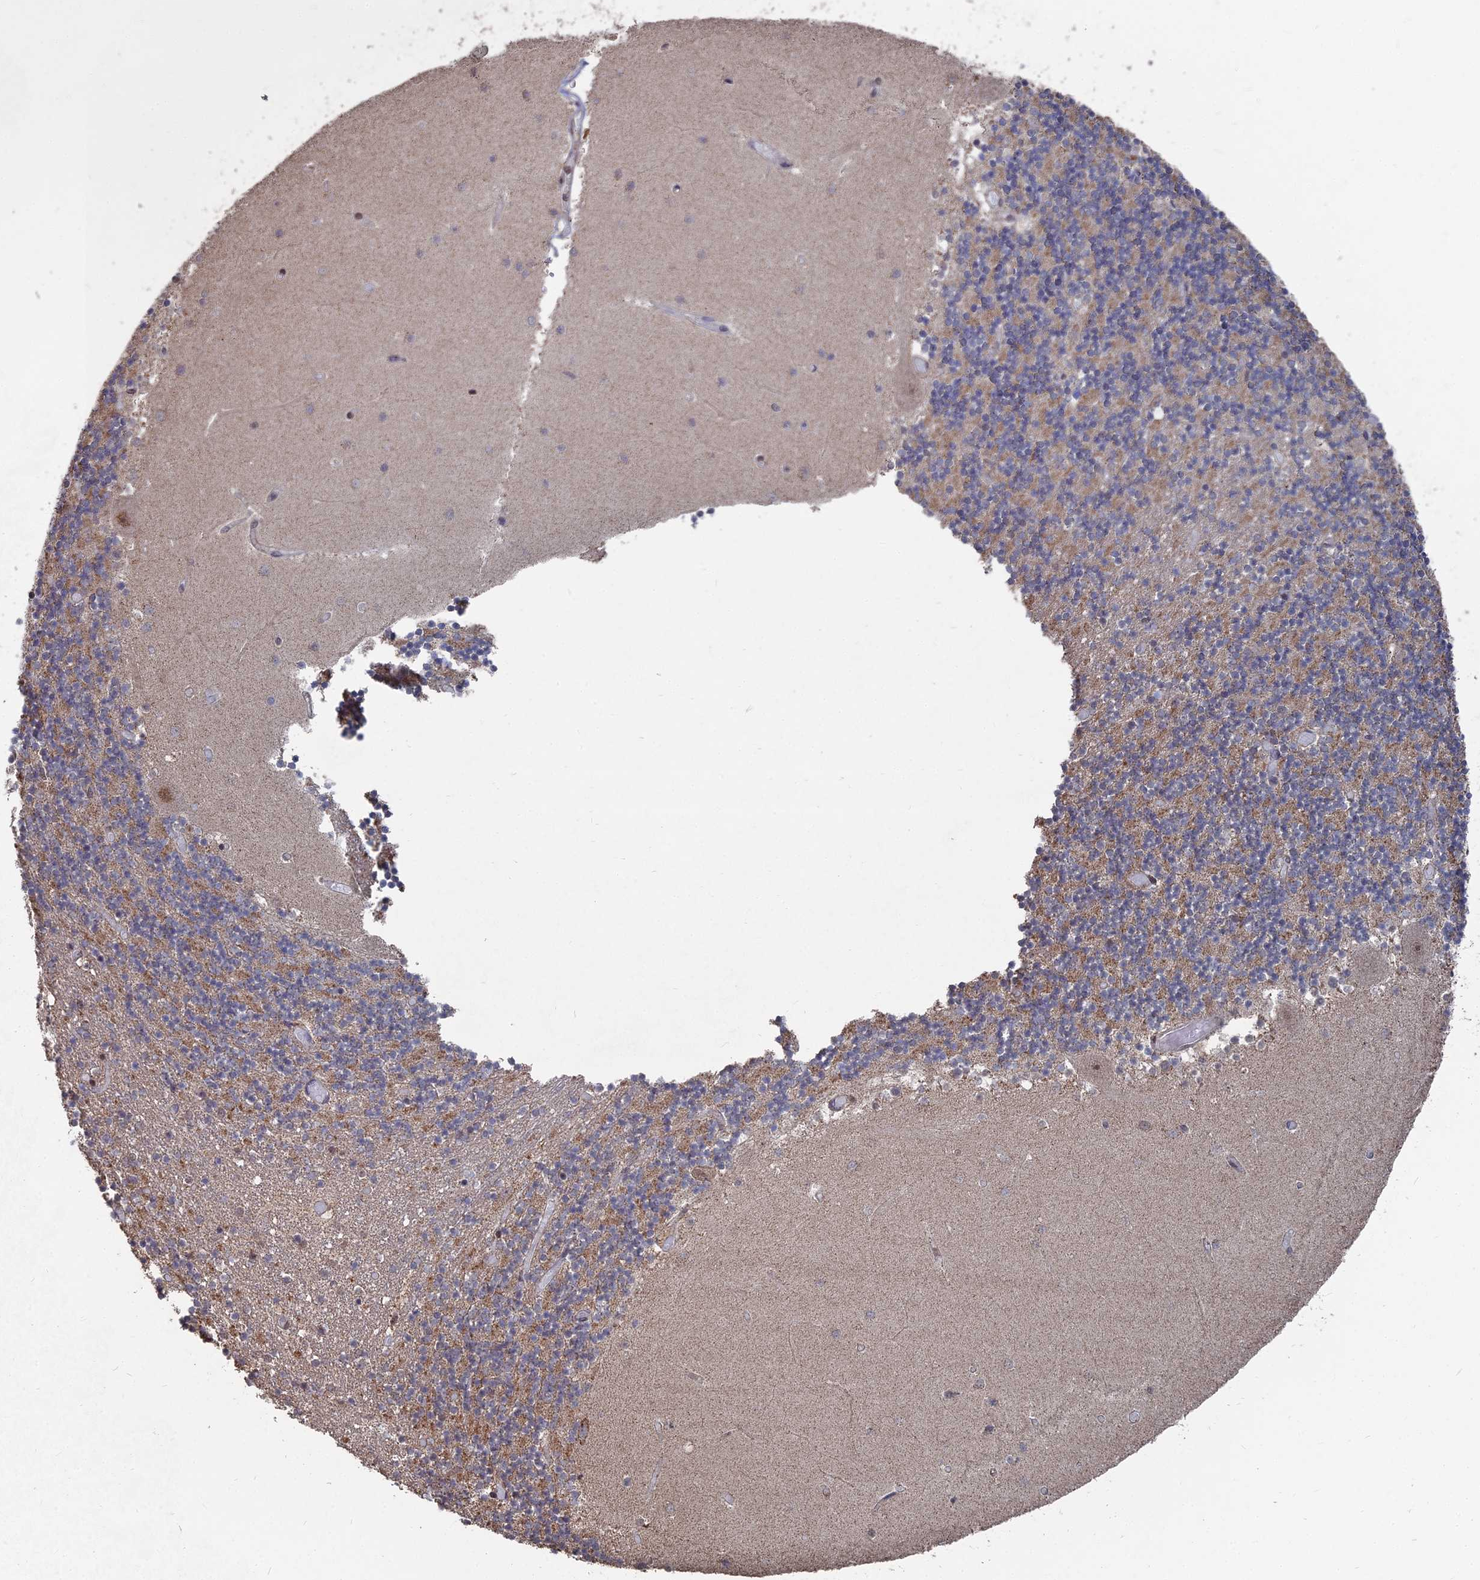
{"staining": {"intensity": "weak", "quantity": "25%-75%", "location": "cytoplasmic/membranous"}, "tissue": "cerebellum", "cell_type": "Cells in granular layer", "image_type": "normal", "snomed": [{"axis": "morphology", "description": "Normal tissue, NOS"}, {"axis": "topography", "description": "Cerebellum"}], "caption": "Immunohistochemistry image of normal cerebellum stained for a protein (brown), which reveals low levels of weak cytoplasmic/membranous positivity in about 25%-75% of cells in granular layer.", "gene": "CCNP", "patient": {"sex": "female", "age": 28}}